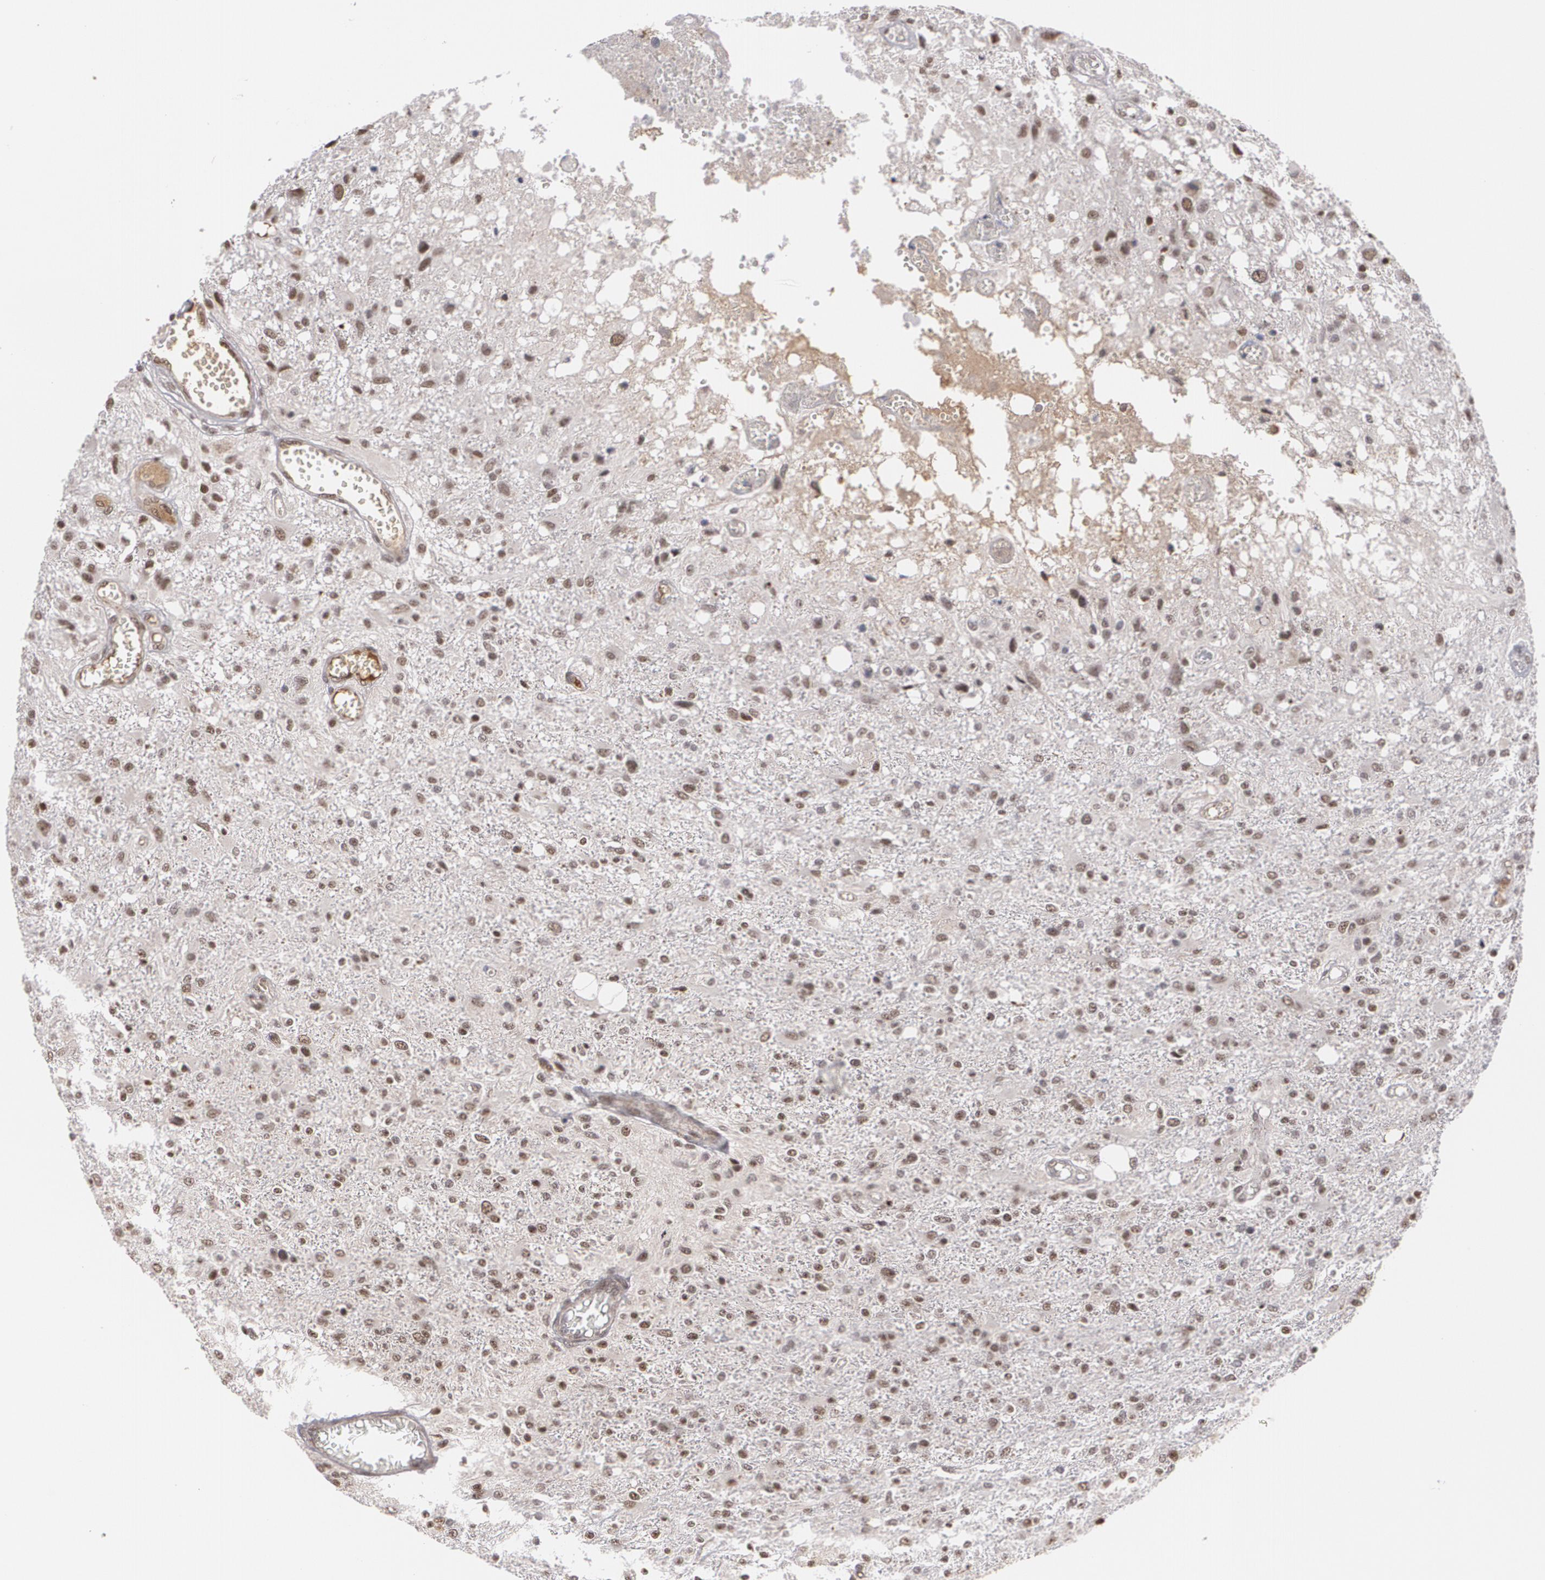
{"staining": {"intensity": "weak", "quantity": "25%-75%", "location": "nuclear"}, "tissue": "glioma", "cell_type": "Tumor cells", "image_type": "cancer", "snomed": [{"axis": "morphology", "description": "Glioma, malignant, High grade"}, {"axis": "topography", "description": "Cerebral cortex"}], "caption": "Immunohistochemistry (IHC) image of neoplastic tissue: human malignant high-grade glioma stained using immunohistochemistry demonstrates low levels of weak protein expression localized specifically in the nuclear of tumor cells, appearing as a nuclear brown color.", "gene": "ZNF234", "patient": {"sex": "male", "age": 76}}